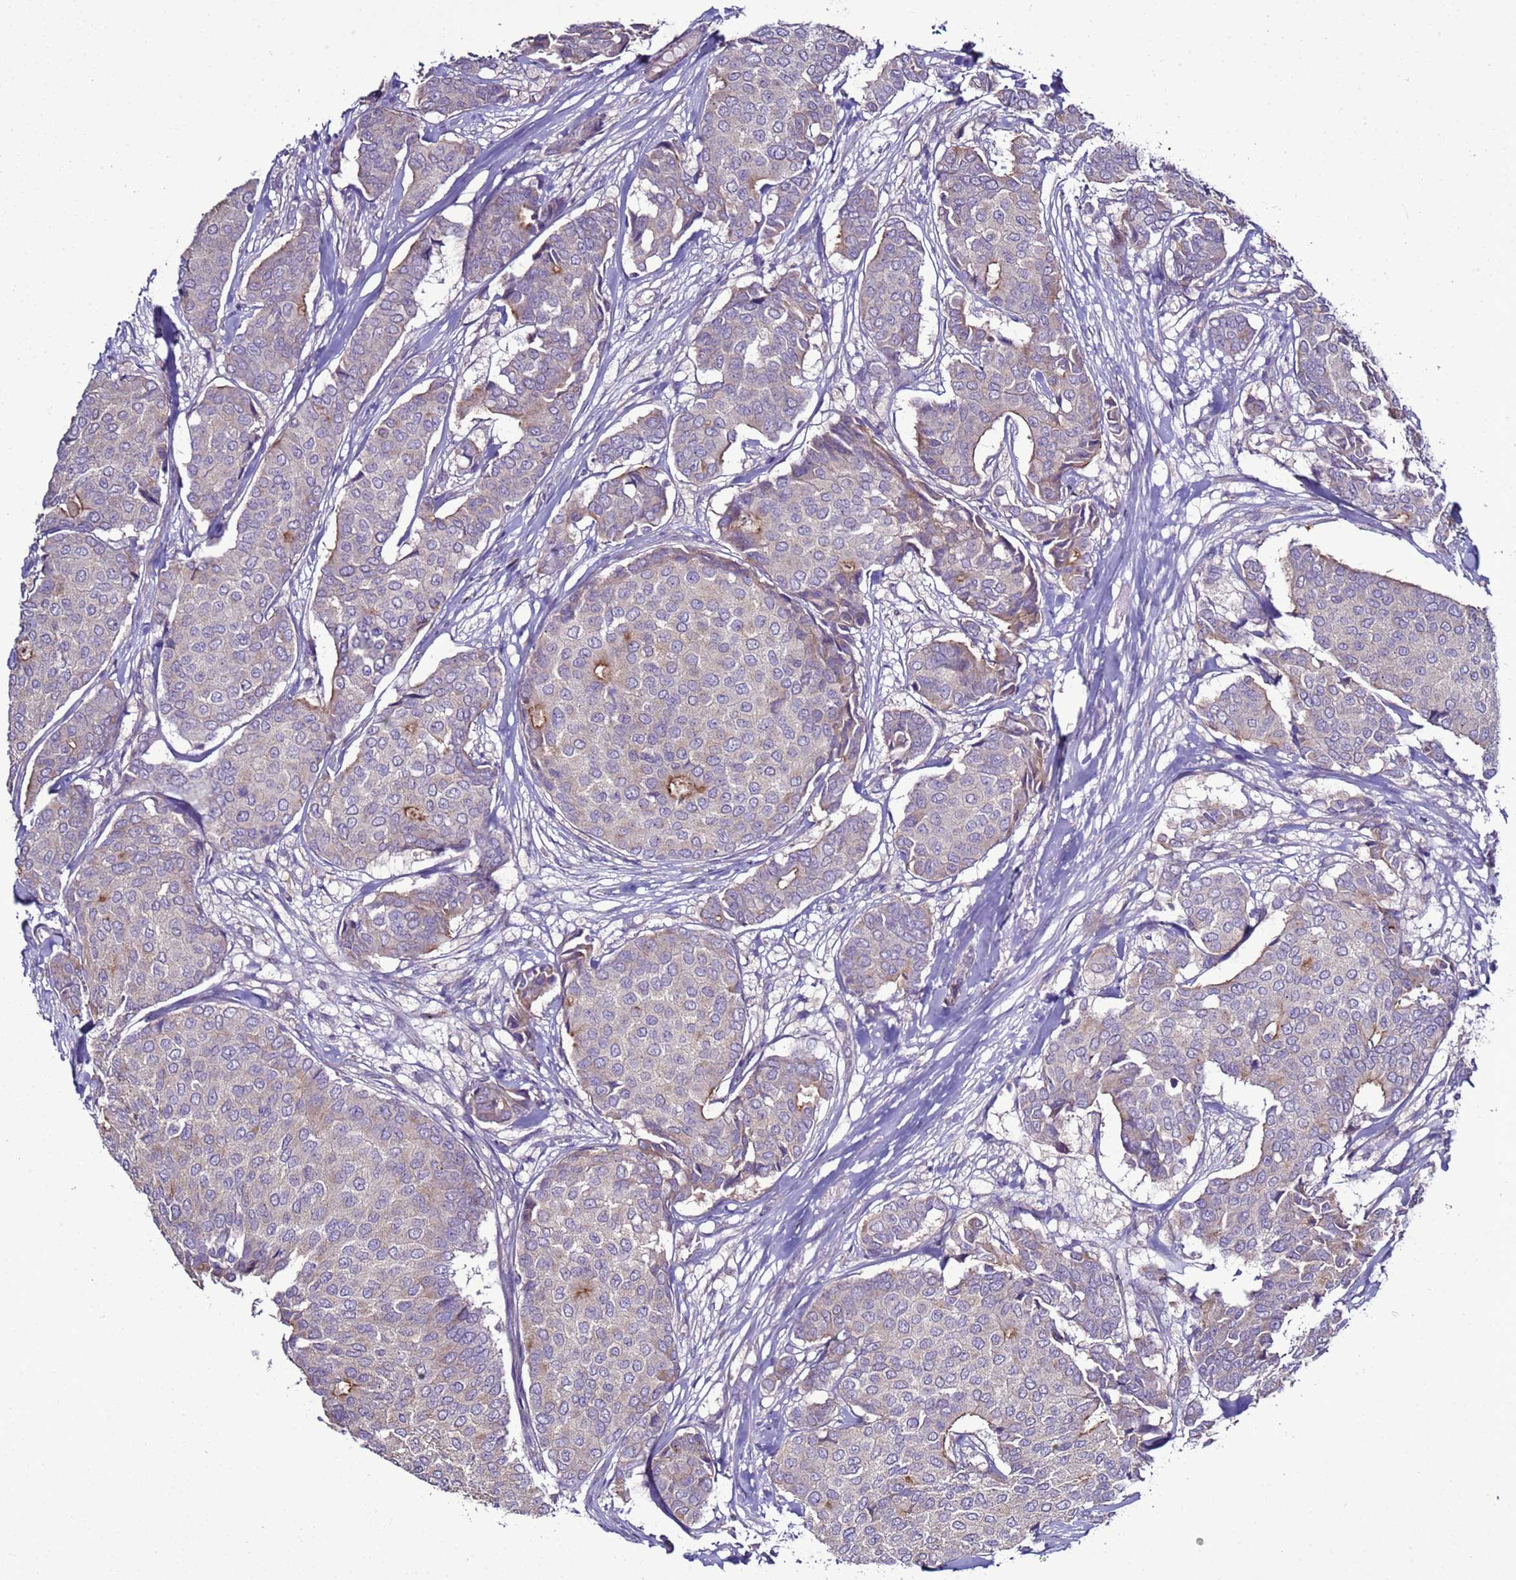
{"staining": {"intensity": "weak", "quantity": "<25%", "location": "cytoplasmic/membranous"}, "tissue": "breast cancer", "cell_type": "Tumor cells", "image_type": "cancer", "snomed": [{"axis": "morphology", "description": "Duct carcinoma"}, {"axis": "topography", "description": "Breast"}], "caption": "Image shows no significant protein positivity in tumor cells of breast intraductal carcinoma.", "gene": "RABL2B", "patient": {"sex": "female", "age": 75}}